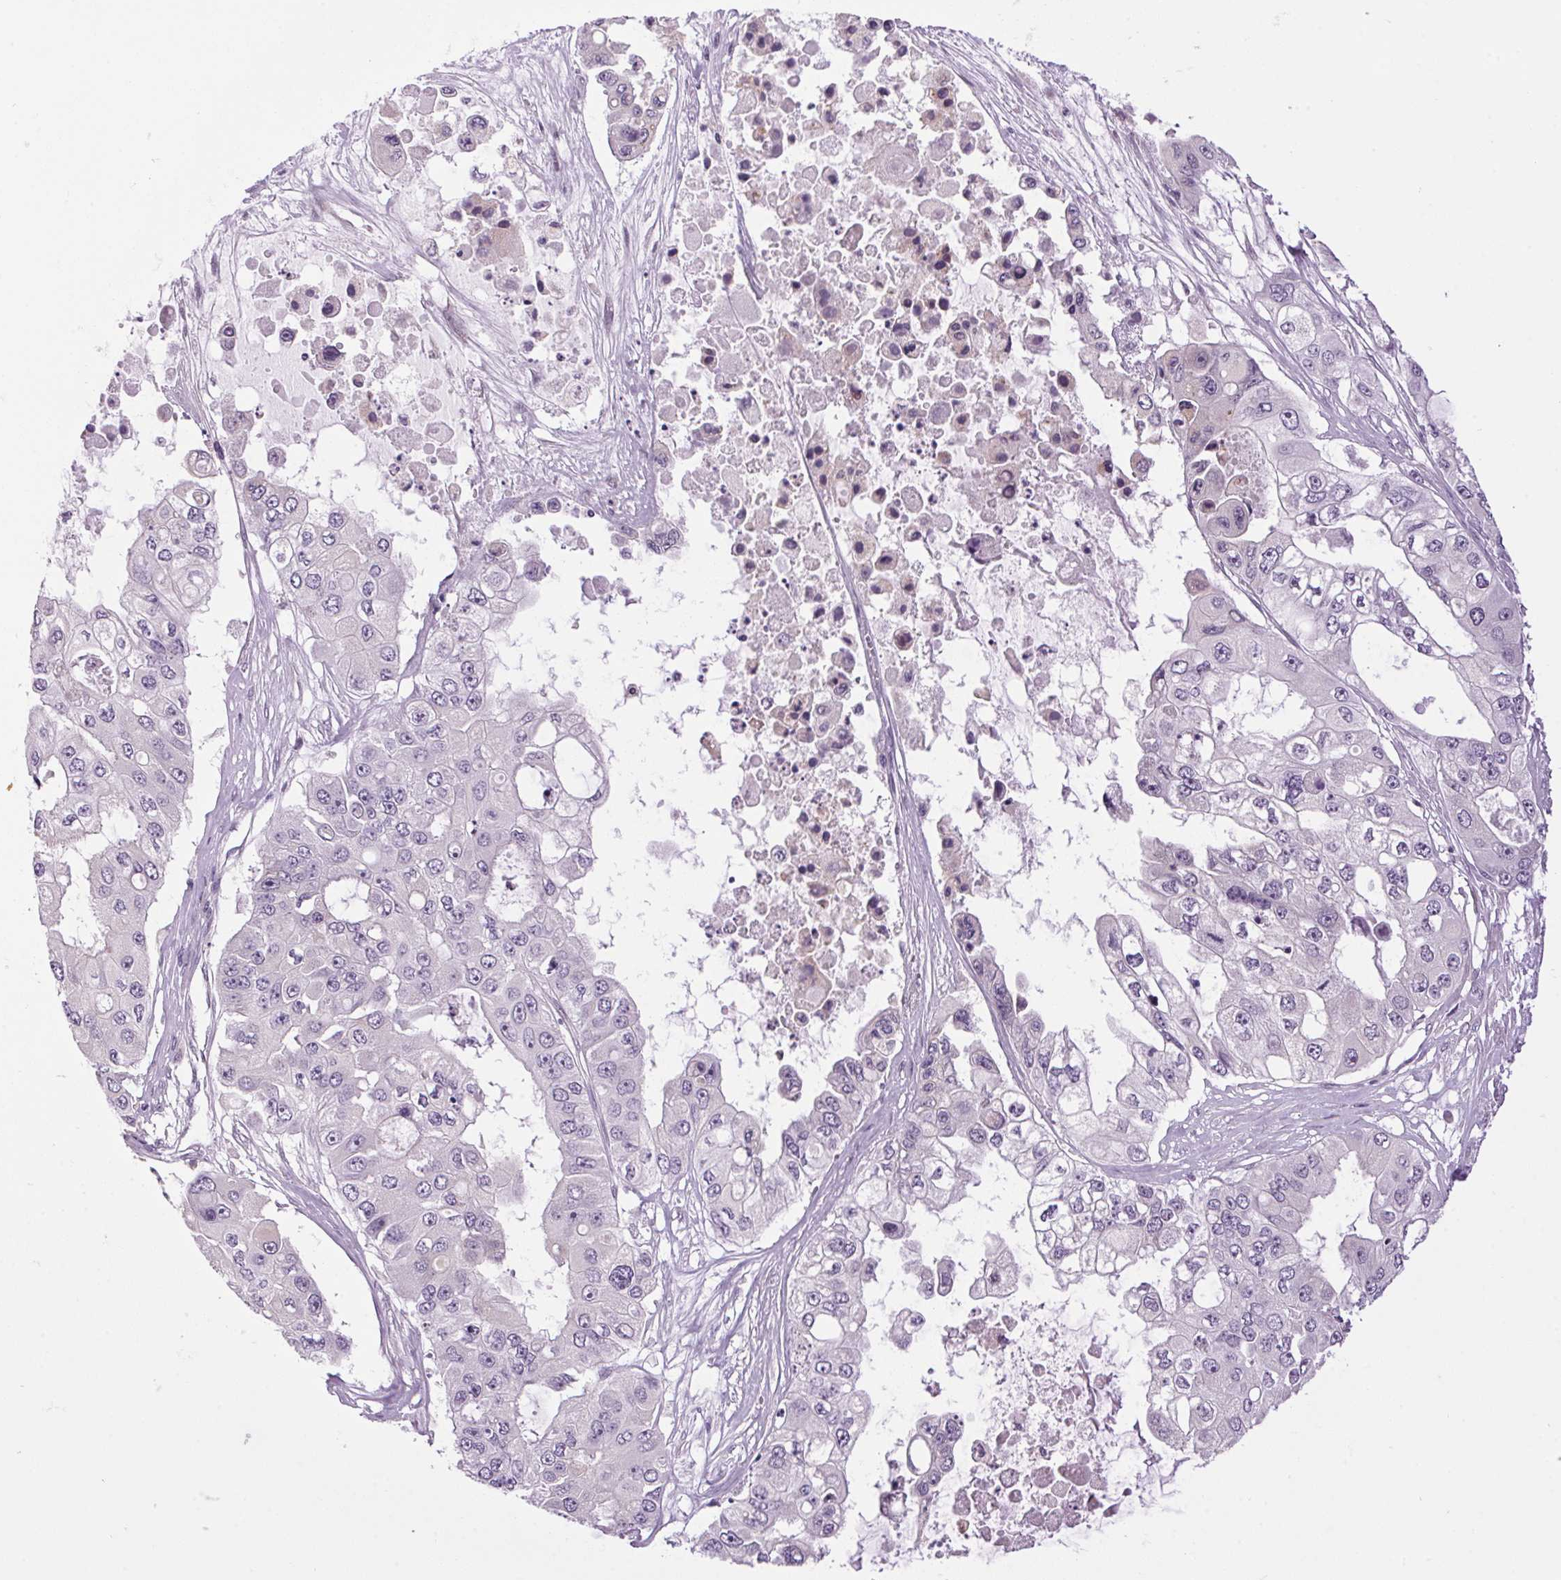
{"staining": {"intensity": "negative", "quantity": "none", "location": "none"}, "tissue": "ovarian cancer", "cell_type": "Tumor cells", "image_type": "cancer", "snomed": [{"axis": "morphology", "description": "Cystadenocarcinoma, serous, NOS"}, {"axis": "topography", "description": "Ovary"}], "caption": "Ovarian cancer (serous cystadenocarcinoma) was stained to show a protein in brown. There is no significant expression in tumor cells.", "gene": "SMIM13", "patient": {"sex": "female", "age": 56}}